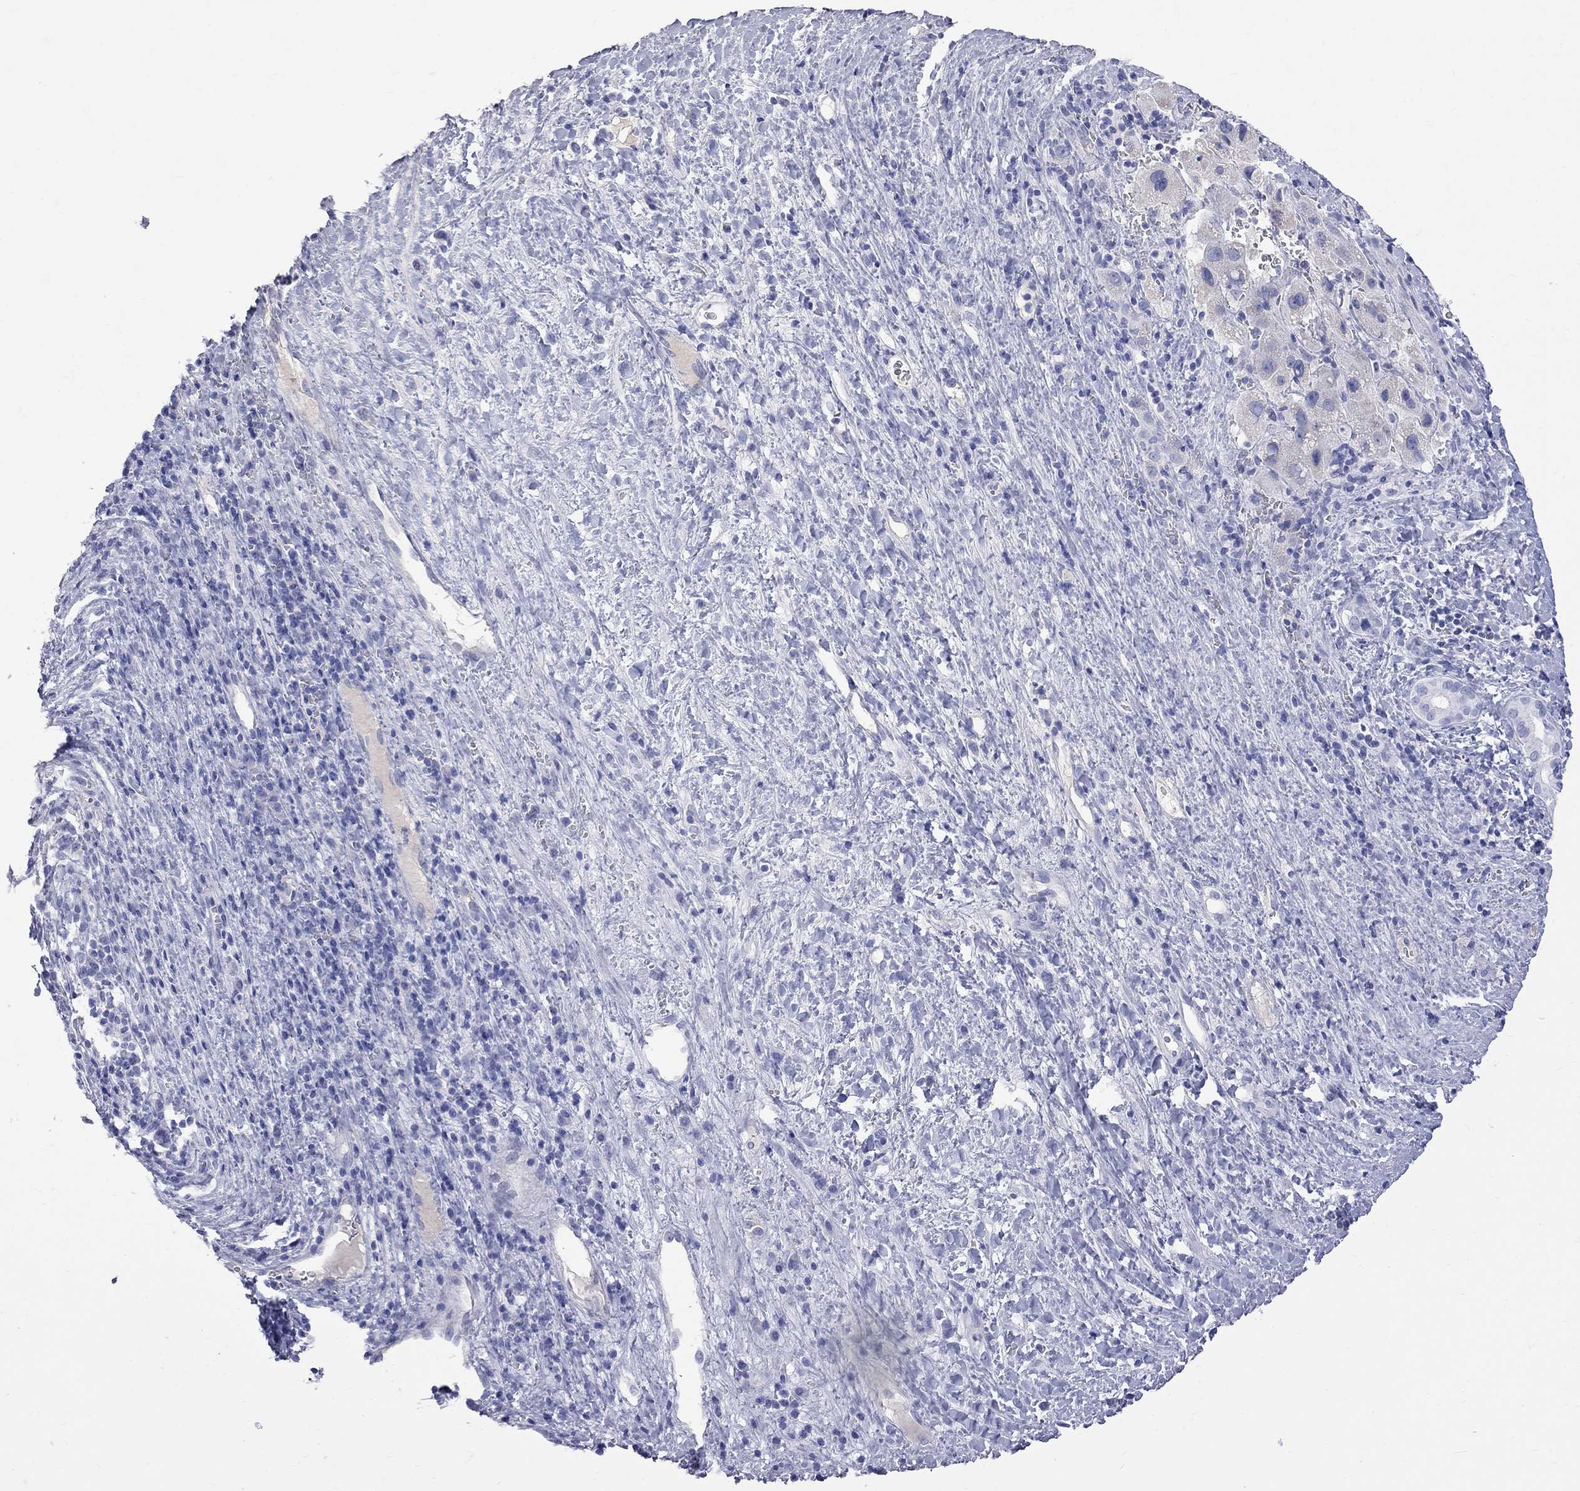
{"staining": {"intensity": "negative", "quantity": "none", "location": "none"}, "tissue": "liver cancer", "cell_type": "Tumor cells", "image_type": "cancer", "snomed": [{"axis": "morphology", "description": "Carcinoma, Hepatocellular, NOS"}, {"axis": "topography", "description": "Liver"}], "caption": "Liver cancer was stained to show a protein in brown. There is no significant staining in tumor cells.", "gene": "KCND2", "patient": {"sex": "female", "age": 60}}